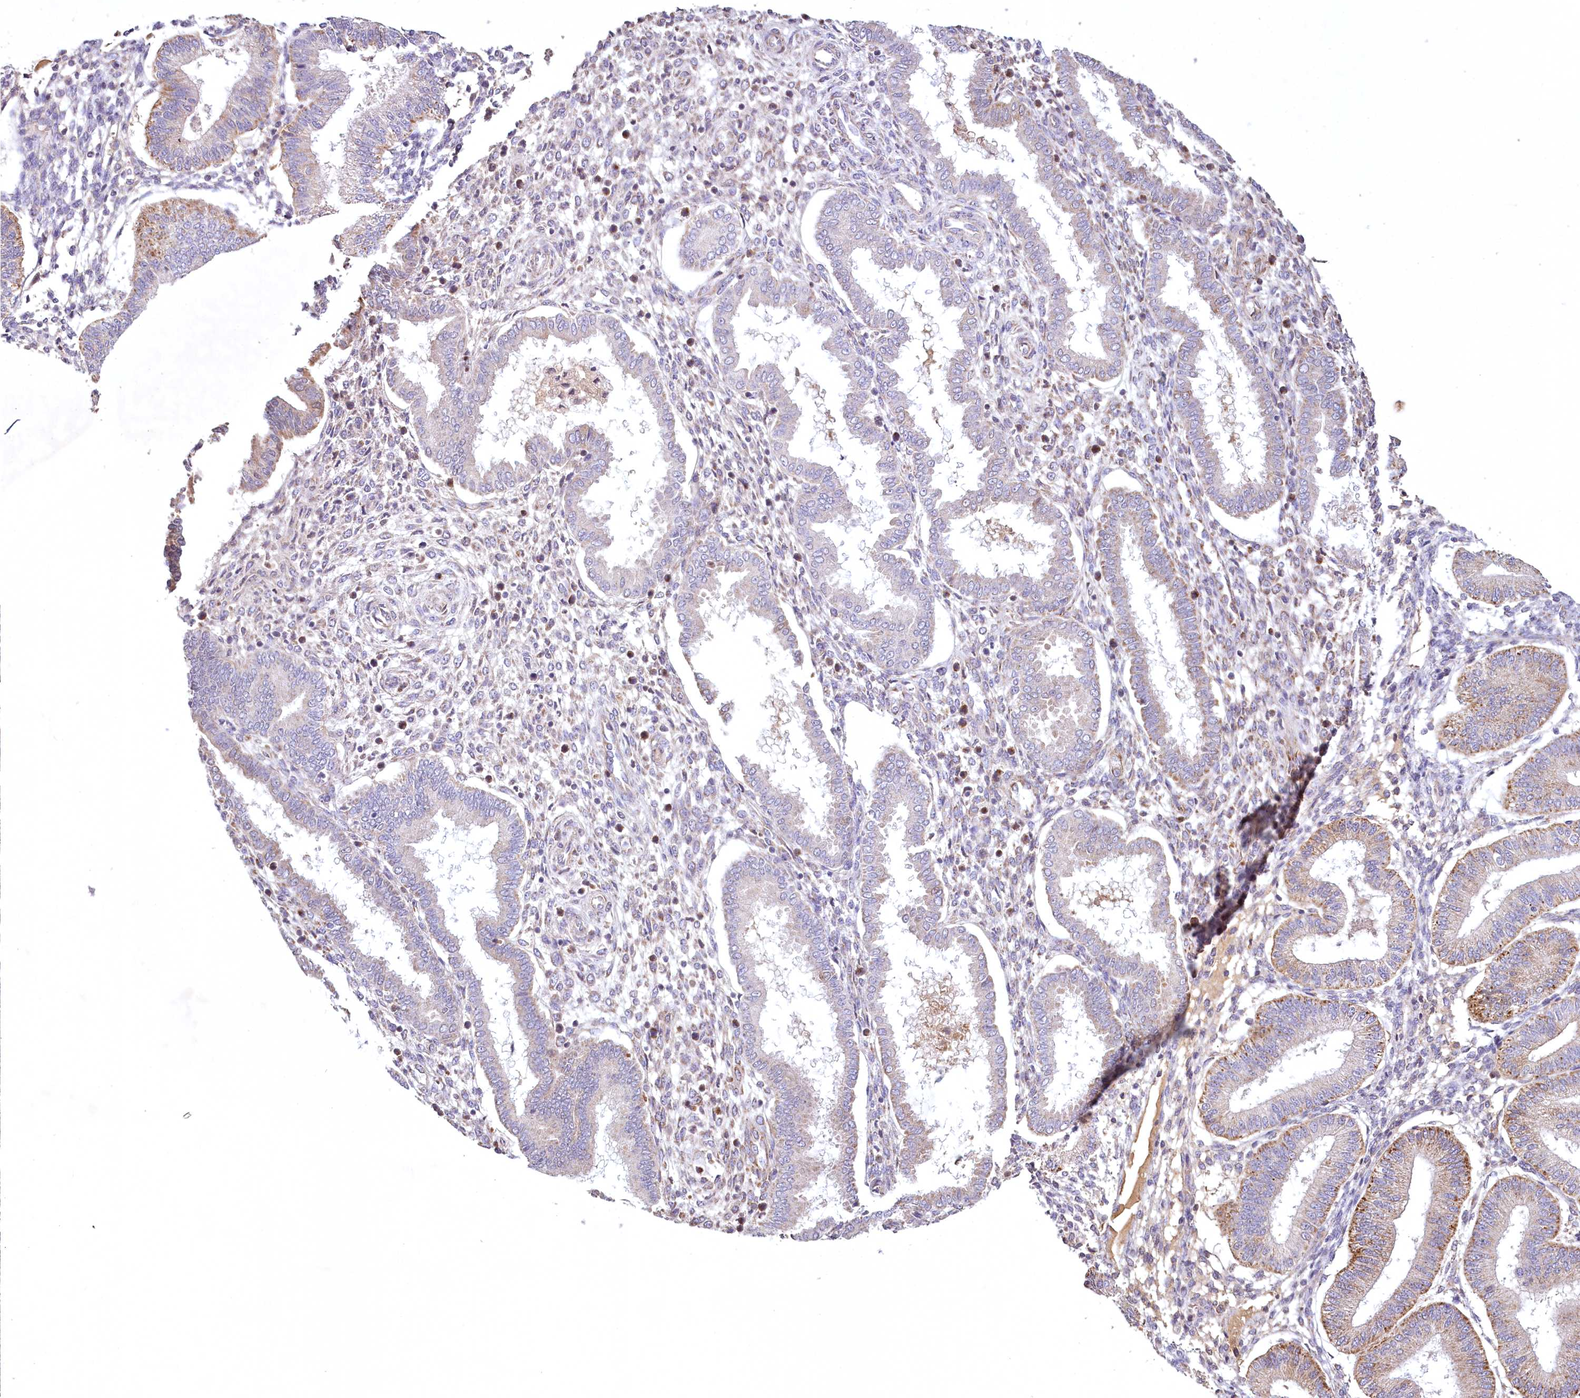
{"staining": {"intensity": "negative", "quantity": "none", "location": "none"}, "tissue": "endometrium", "cell_type": "Cells in endometrial stroma", "image_type": "normal", "snomed": [{"axis": "morphology", "description": "Normal tissue, NOS"}, {"axis": "topography", "description": "Endometrium"}], "caption": "Cells in endometrial stroma are negative for protein expression in unremarkable human endometrium. (Stains: DAB (3,3'-diaminobenzidine) IHC with hematoxylin counter stain, Microscopy: brightfield microscopy at high magnification).", "gene": "MRPL44", "patient": {"sex": "female", "age": 24}}